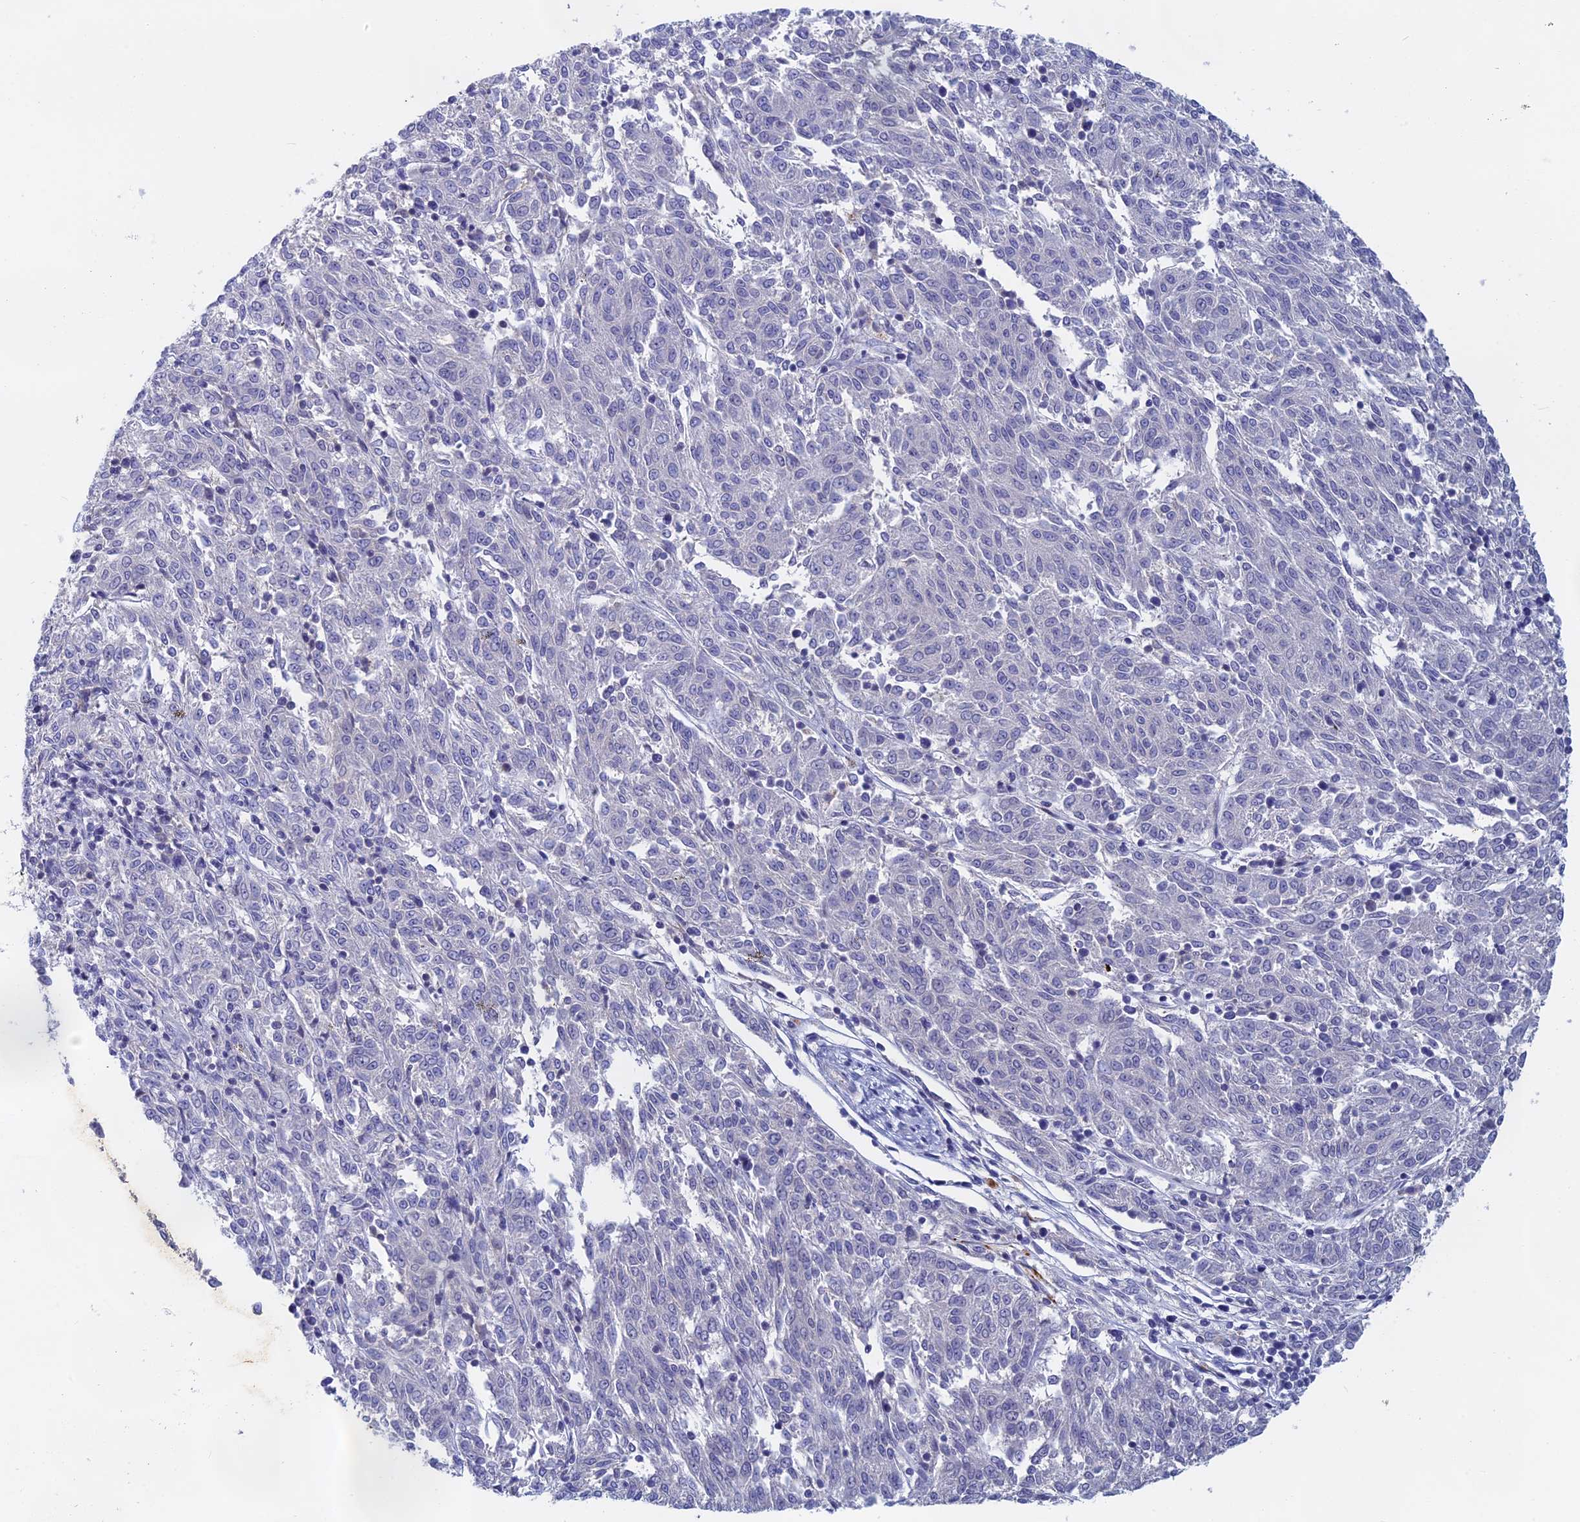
{"staining": {"intensity": "negative", "quantity": "none", "location": "none"}, "tissue": "melanoma", "cell_type": "Tumor cells", "image_type": "cancer", "snomed": [{"axis": "morphology", "description": "Malignant melanoma, NOS"}, {"axis": "topography", "description": "Skin"}], "caption": "Immunohistochemical staining of human malignant melanoma demonstrates no significant staining in tumor cells.", "gene": "ACP7", "patient": {"sex": "female", "age": 72}}